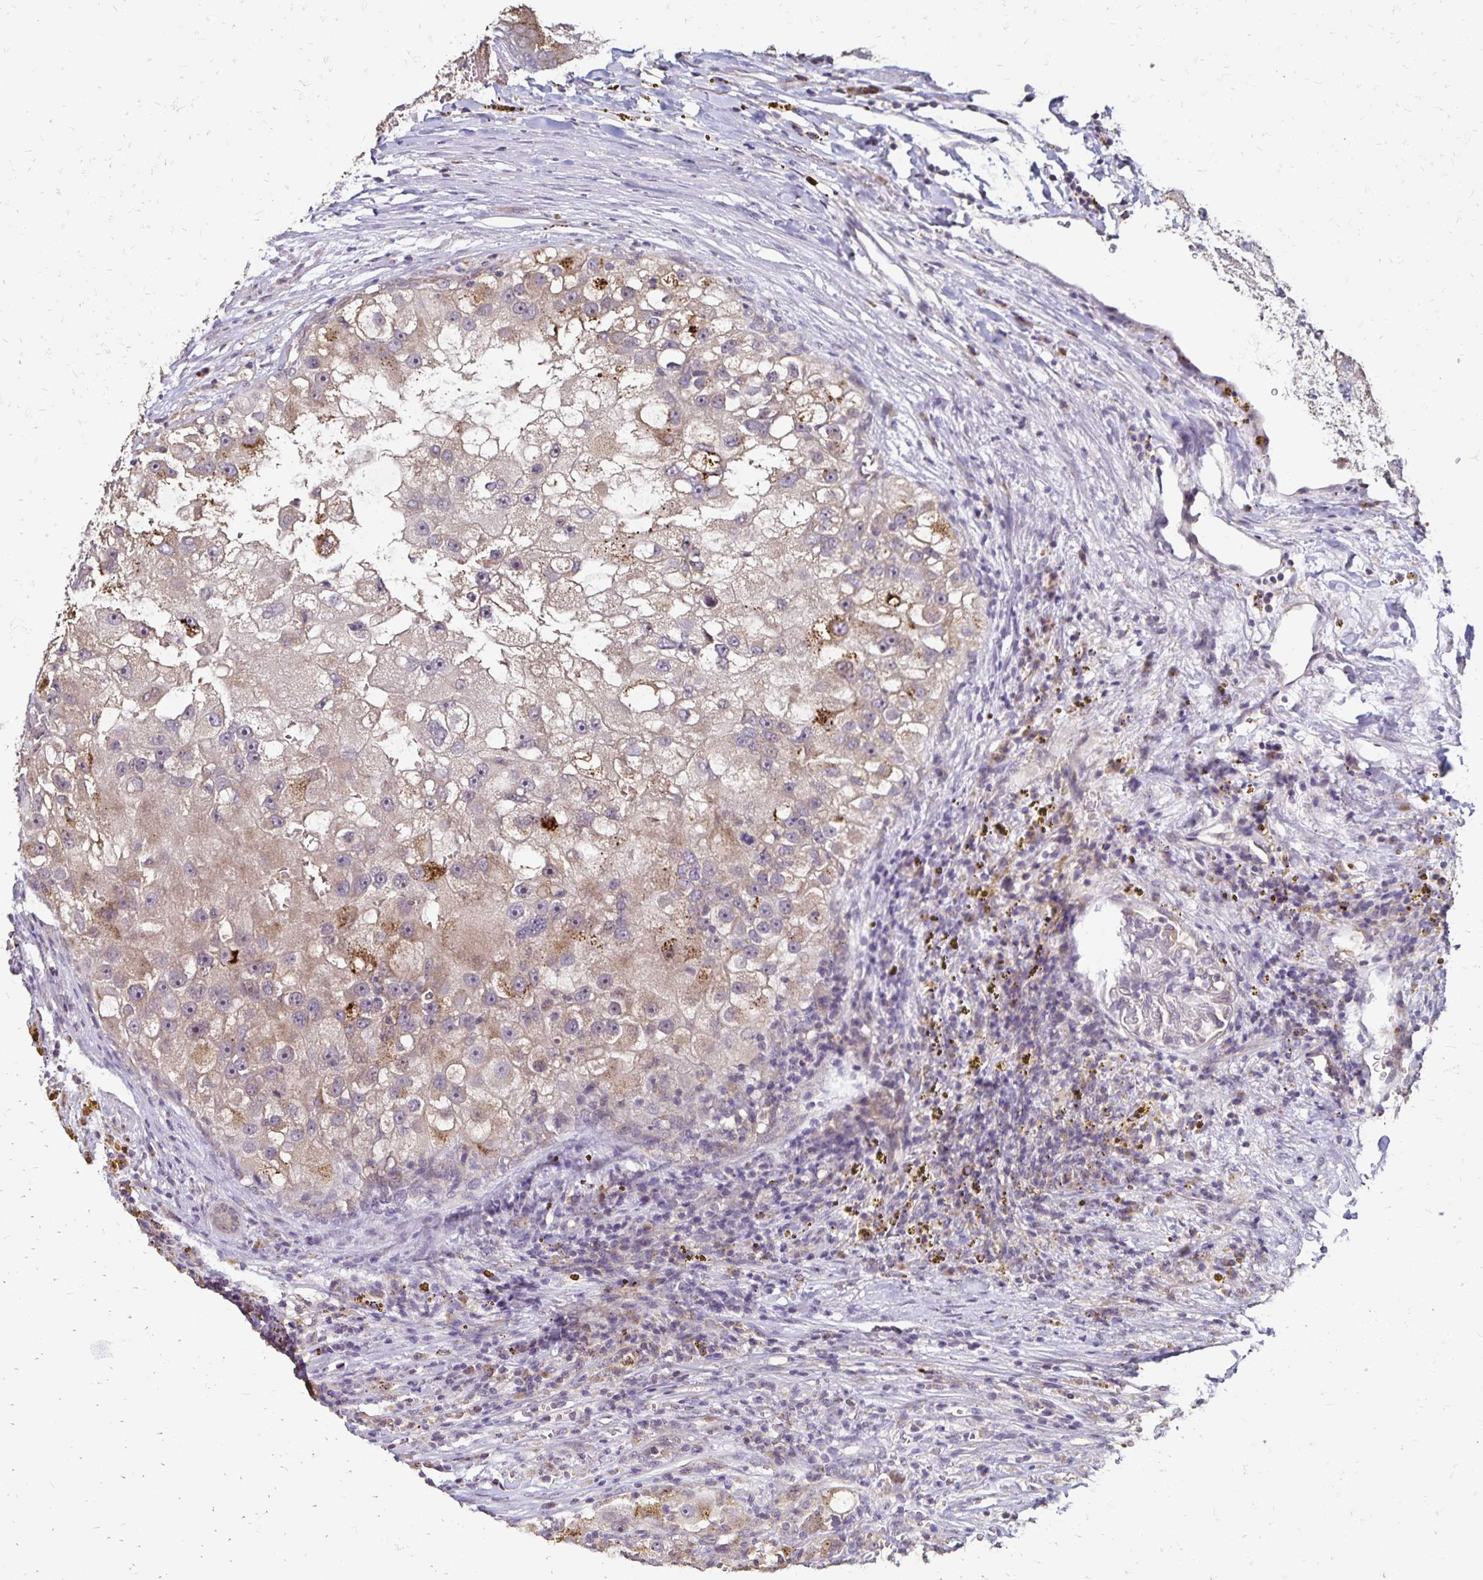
{"staining": {"intensity": "weak", "quantity": "25%-75%", "location": "cytoplasmic/membranous"}, "tissue": "renal cancer", "cell_type": "Tumor cells", "image_type": "cancer", "snomed": [{"axis": "morphology", "description": "Adenocarcinoma, NOS"}, {"axis": "topography", "description": "Kidney"}], "caption": "Protein expression analysis of renal cancer (adenocarcinoma) exhibits weak cytoplasmic/membranous positivity in about 25%-75% of tumor cells.", "gene": "EMC10", "patient": {"sex": "male", "age": 63}}